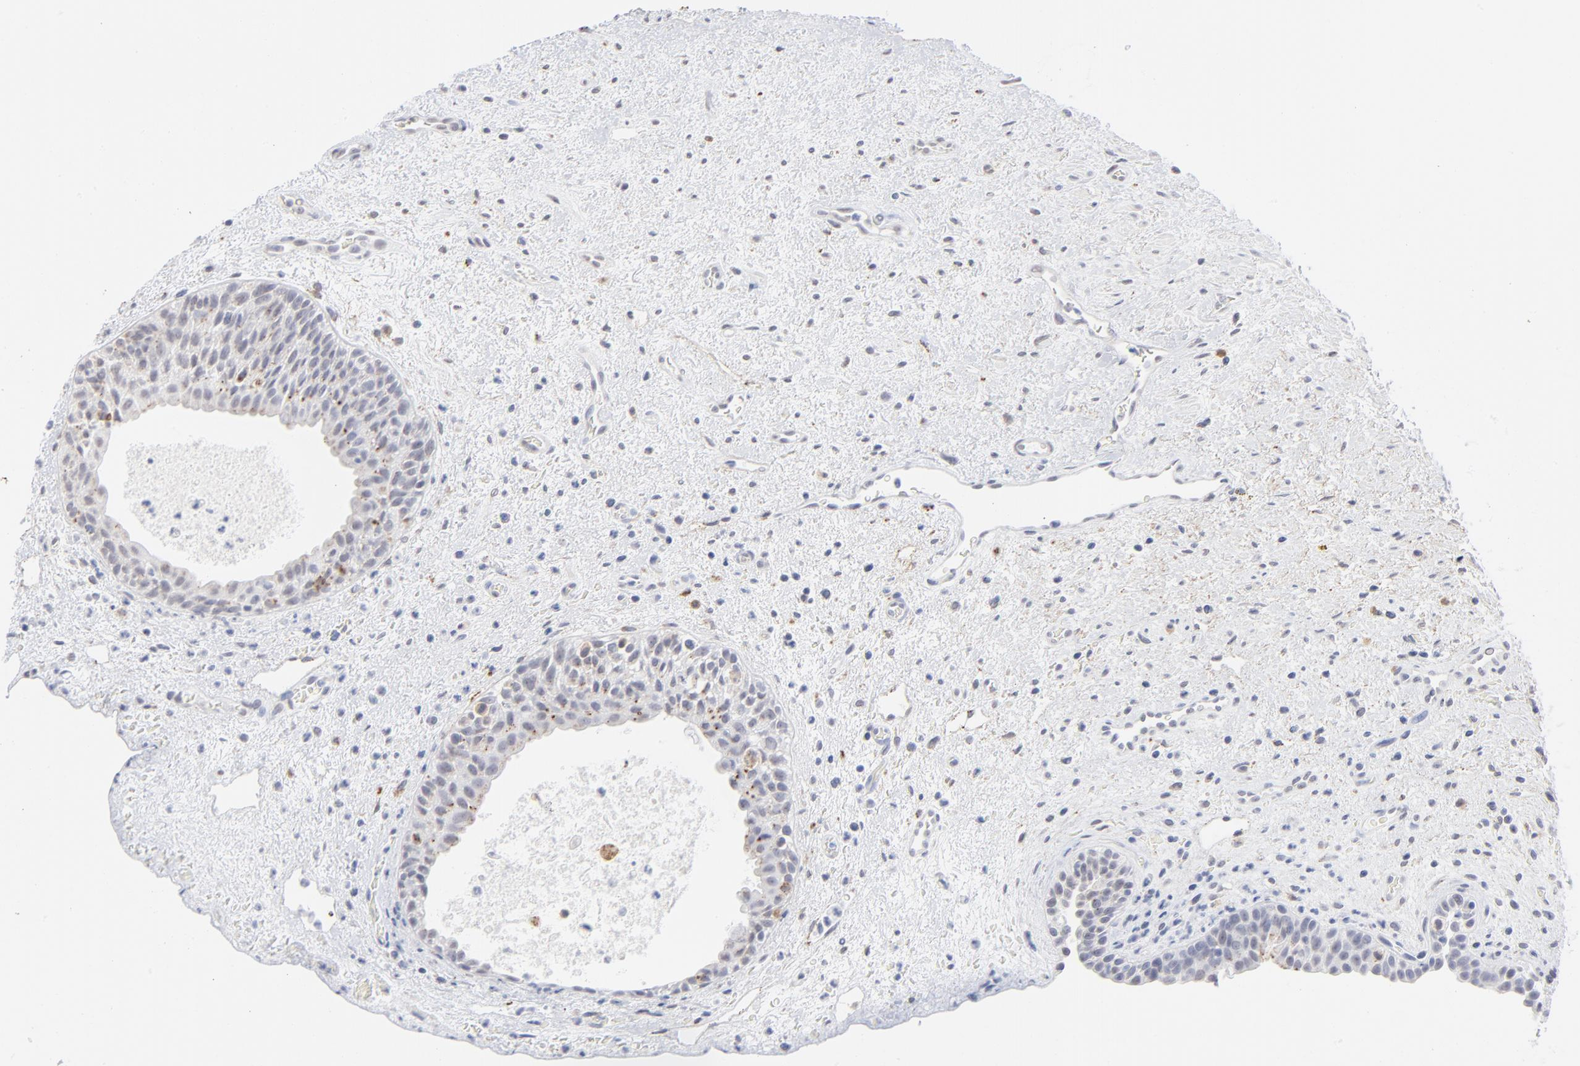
{"staining": {"intensity": "moderate", "quantity": "<25%", "location": "cytoplasmic/membranous"}, "tissue": "urinary bladder", "cell_type": "Urothelial cells", "image_type": "normal", "snomed": [{"axis": "morphology", "description": "Normal tissue, NOS"}, {"axis": "topography", "description": "Urinary bladder"}], "caption": "Immunohistochemical staining of normal human urinary bladder shows low levels of moderate cytoplasmic/membranous positivity in approximately <25% of urothelial cells.", "gene": "LTBP2", "patient": {"sex": "male", "age": 48}}